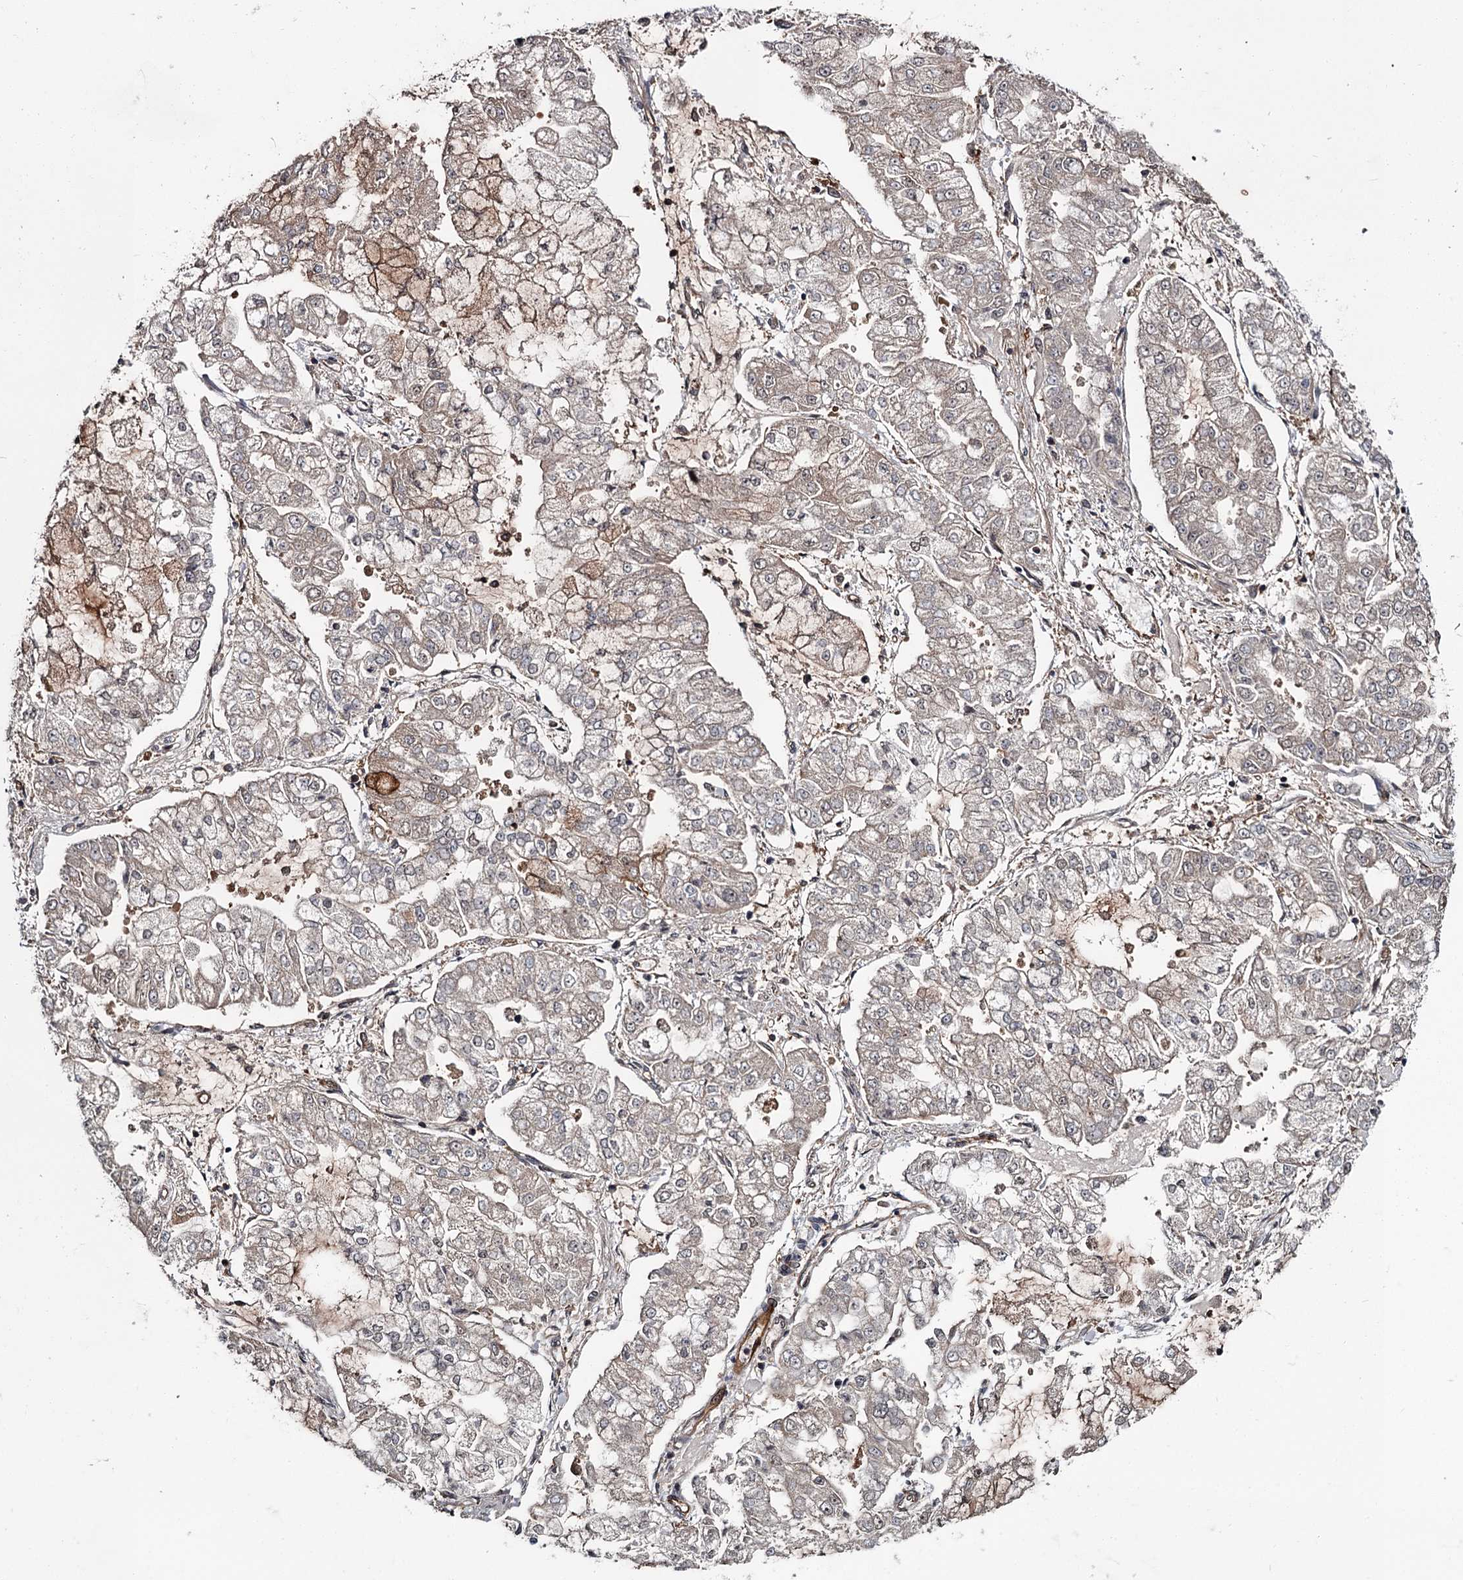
{"staining": {"intensity": "weak", "quantity": "<25%", "location": "cytoplasmic/membranous"}, "tissue": "stomach cancer", "cell_type": "Tumor cells", "image_type": "cancer", "snomed": [{"axis": "morphology", "description": "Adenocarcinoma, NOS"}, {"axis": "topography", "description": "Stomach"}], "caption": "Immunohistochemical staining of human adenocarcinoma (stomach) shows no significant expression in tumor cells.", "gene": "DAO", "patient": {"sex": "male", "age": 76}}